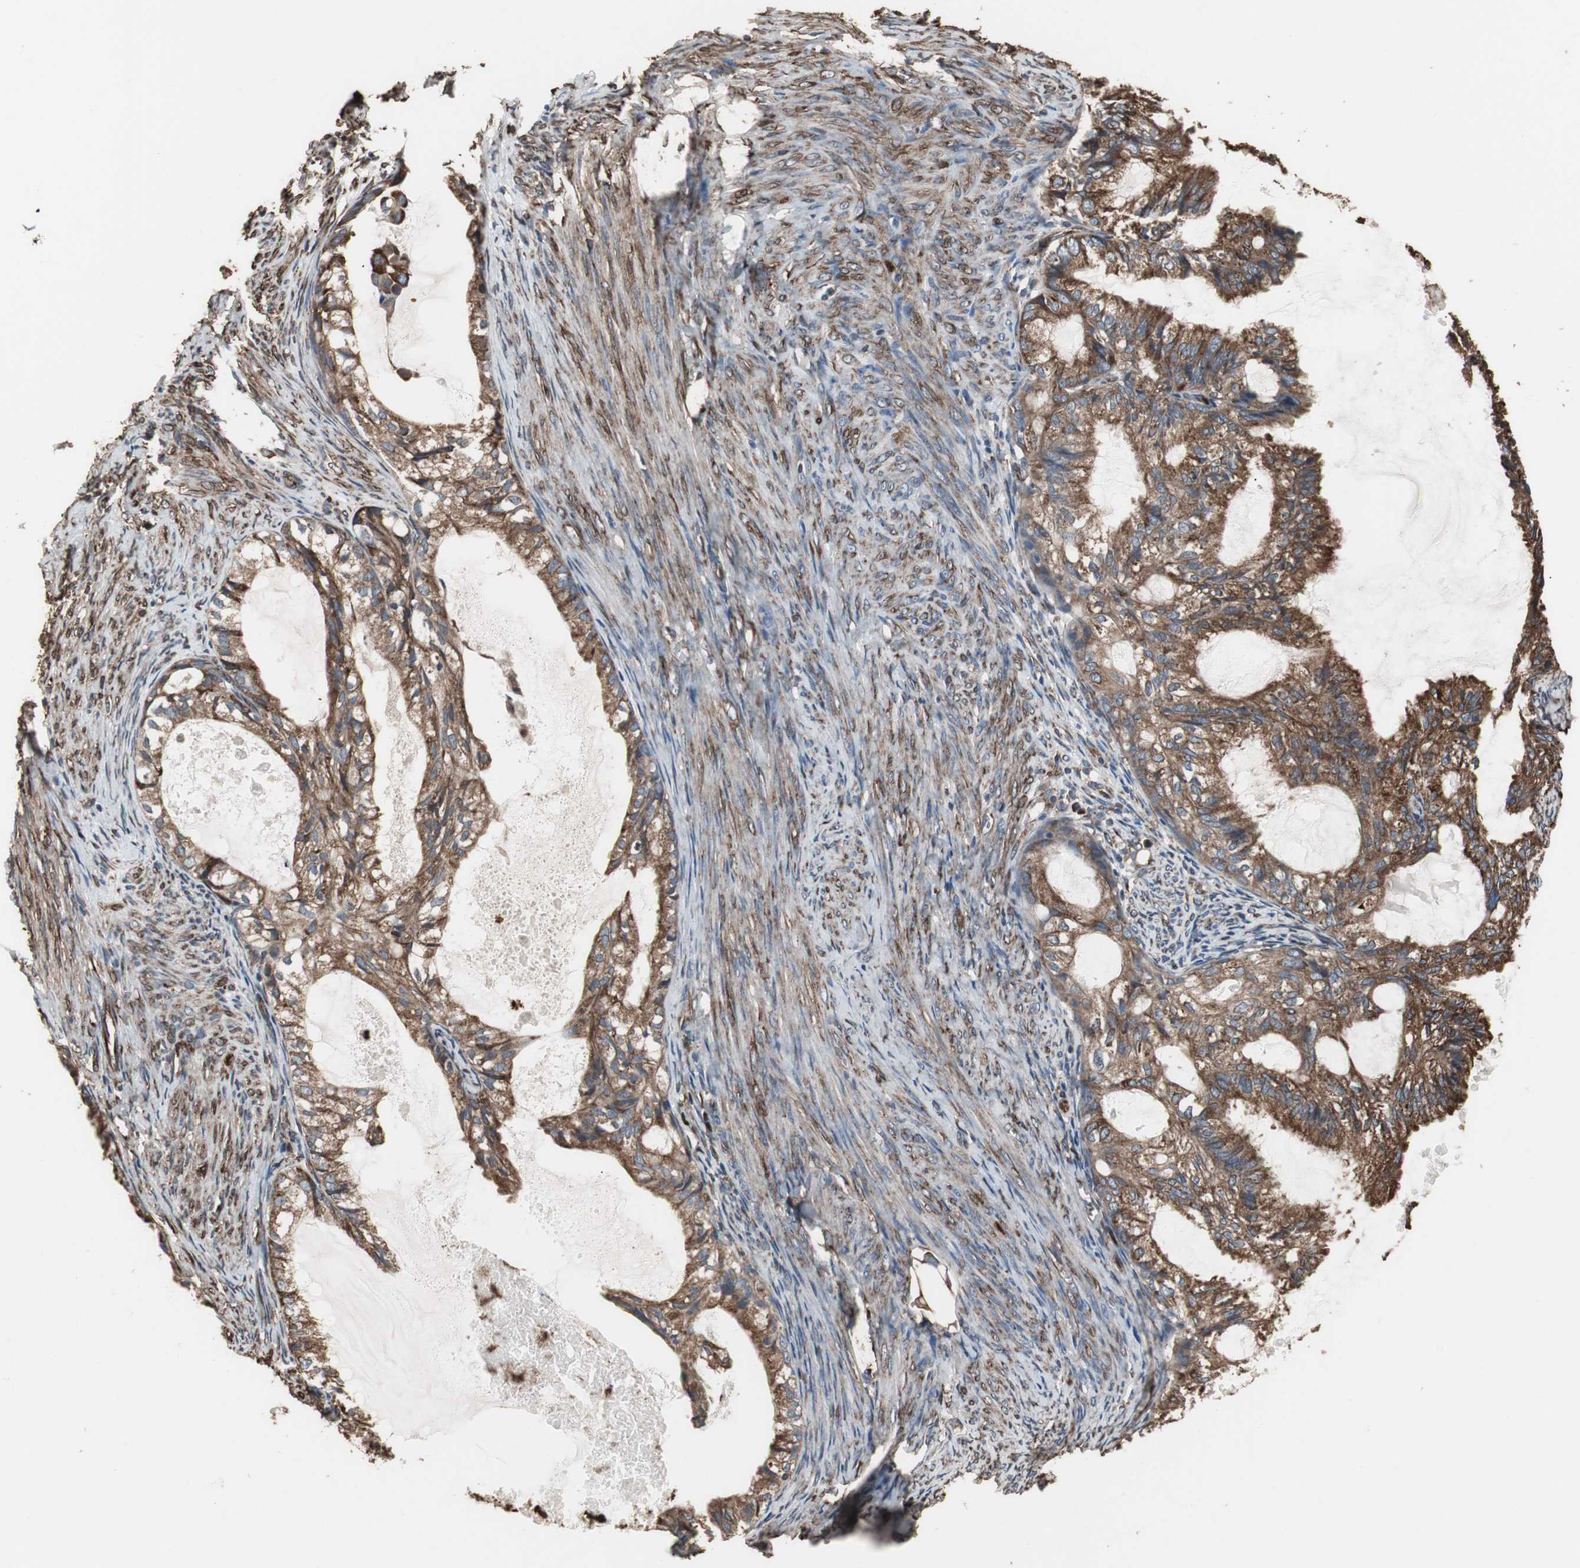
{"staining": {"intensity": "strong", "quantity": ">75%", "location": "cytoplasmic/membranous"}, "tissue": "cervical cancer", "cell_type": "Tumor cells", "image_type": "cancer", "snomed": [{"axis": "morphology", "description": "Normal tissue, NOS"}, {"axis": "morphology", "description": "Adenocarcinoma, NOS"}, {"axis": "topography", "description": "Cervix"}, {"axis": "topography", "description": "Endometrium"}], "caption": "Protein analysis of cervical cancer tissue demonstrates strong cytoplasmic/membranous expression in about >75% of tumor cells. The staining was performed using DAB (3,3'-diaminobenzidine), with brown indicating positive protein expression. Nuclei are stained blue with hematoxylin.", "gene": "CALU", "patient": {"sex": "female", "age": 86}}